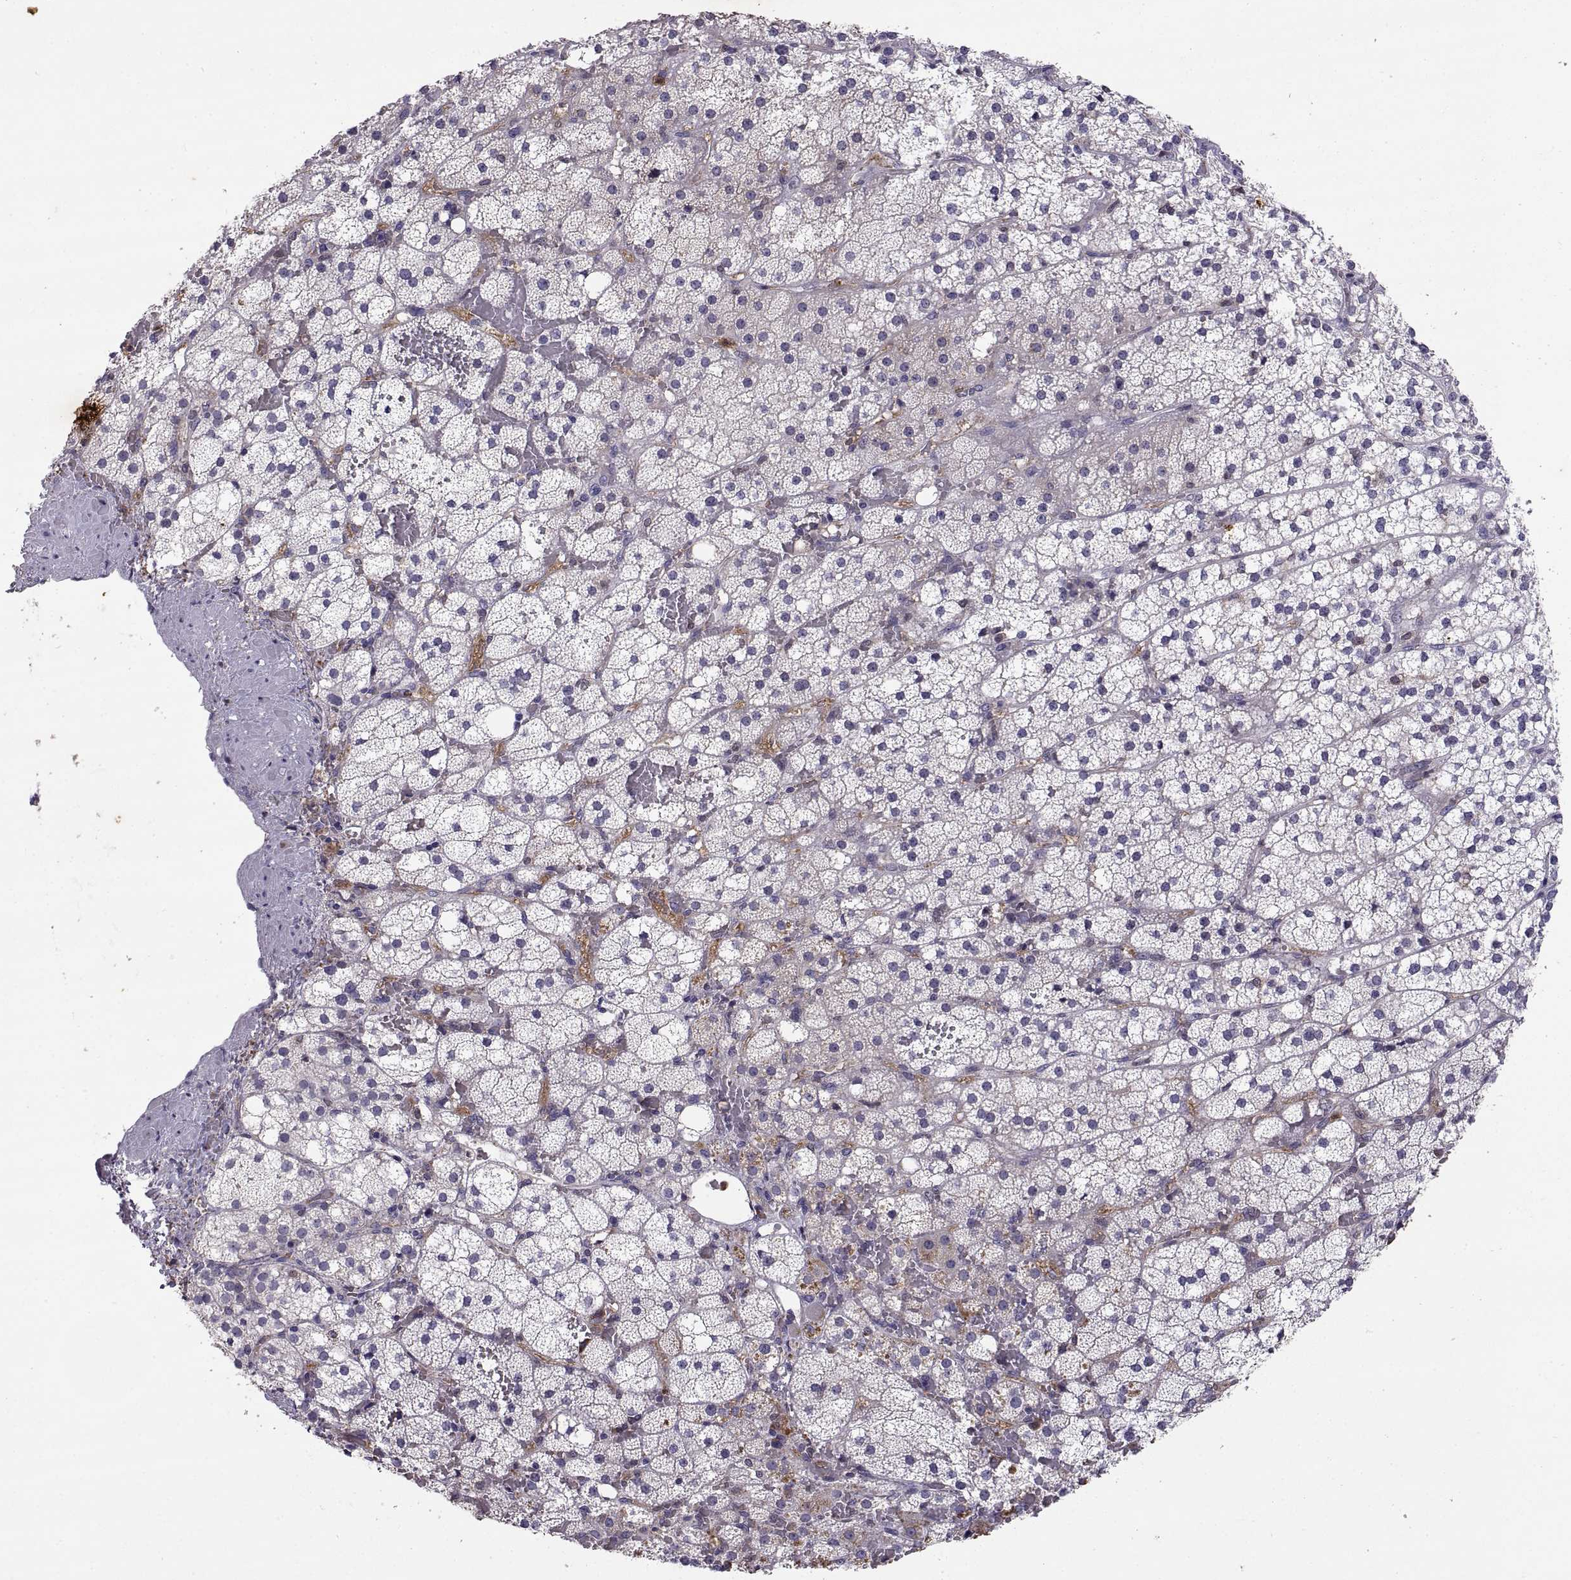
{"staining": {"intensity": "negative", "quantity": "none", "location": "none"}, "tissue": "adrenal gland", "cell_type": "Glandular cells", "image_type": "normal", "snomed": [{"axis": "morphology", "description": "Normal tissue, NOS"}, {"axis": "topography", "description": "Adrenal gland"}], "caption": "DAB immunohistochemical staining of benign human adrenal gland exhibits no significant positivity in glandular cells. Nuclei are stained in blue.", "gene": "DOK3", "patient": {"sex": "male", "age": 53}}